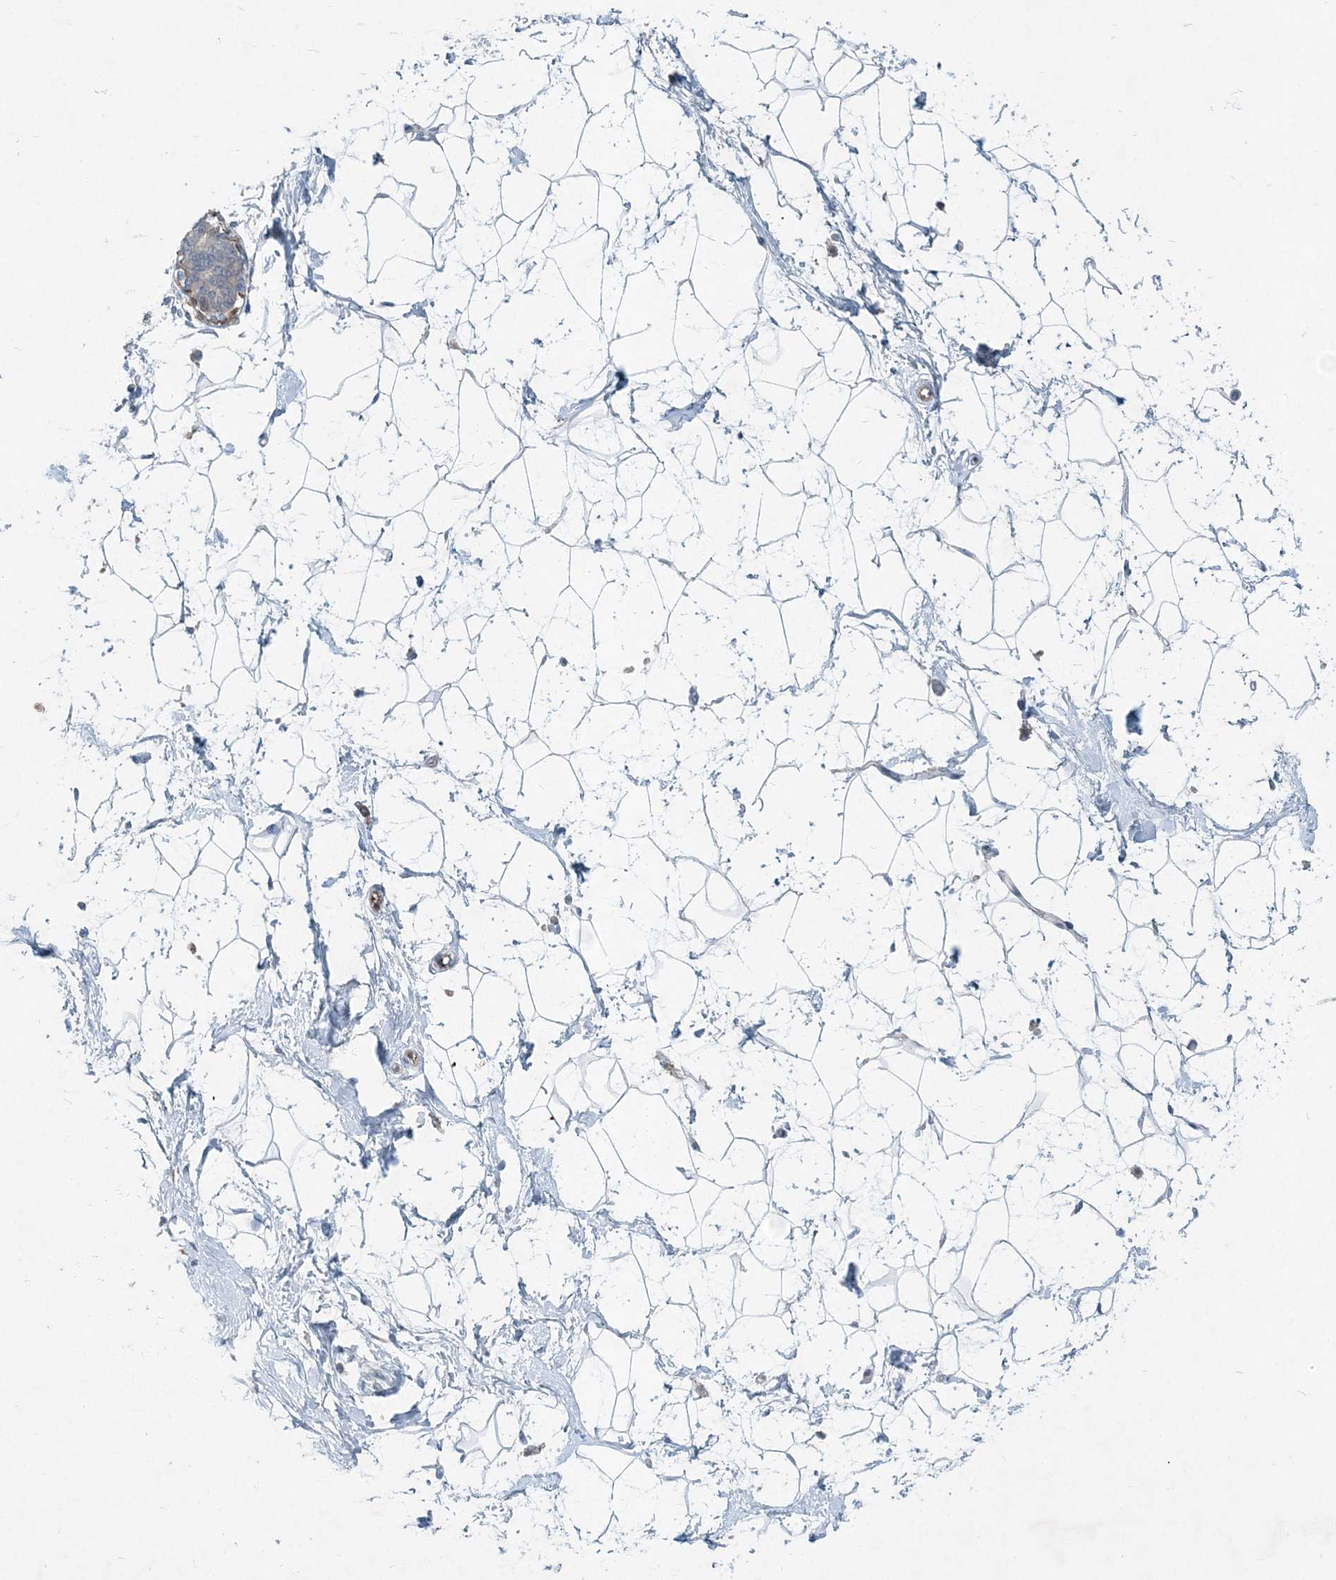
{"staining": {"intensity": "negative", "quantity": "none", "location": "none"}, "tissue": "breast", "cell_type": "Adipocytes", "image_type": "normal", "snomed": [{"axis": "morphology", "description": "Normal tissue, NOS"}, {"axis": "topography", "description": "Breast"}], "caption": "This is an immunohistochemistry image of benign human breast. There is no positivity in adipocytes.", "gene": "ARMH1", "patient": {"sex": "female", "age": 45}}